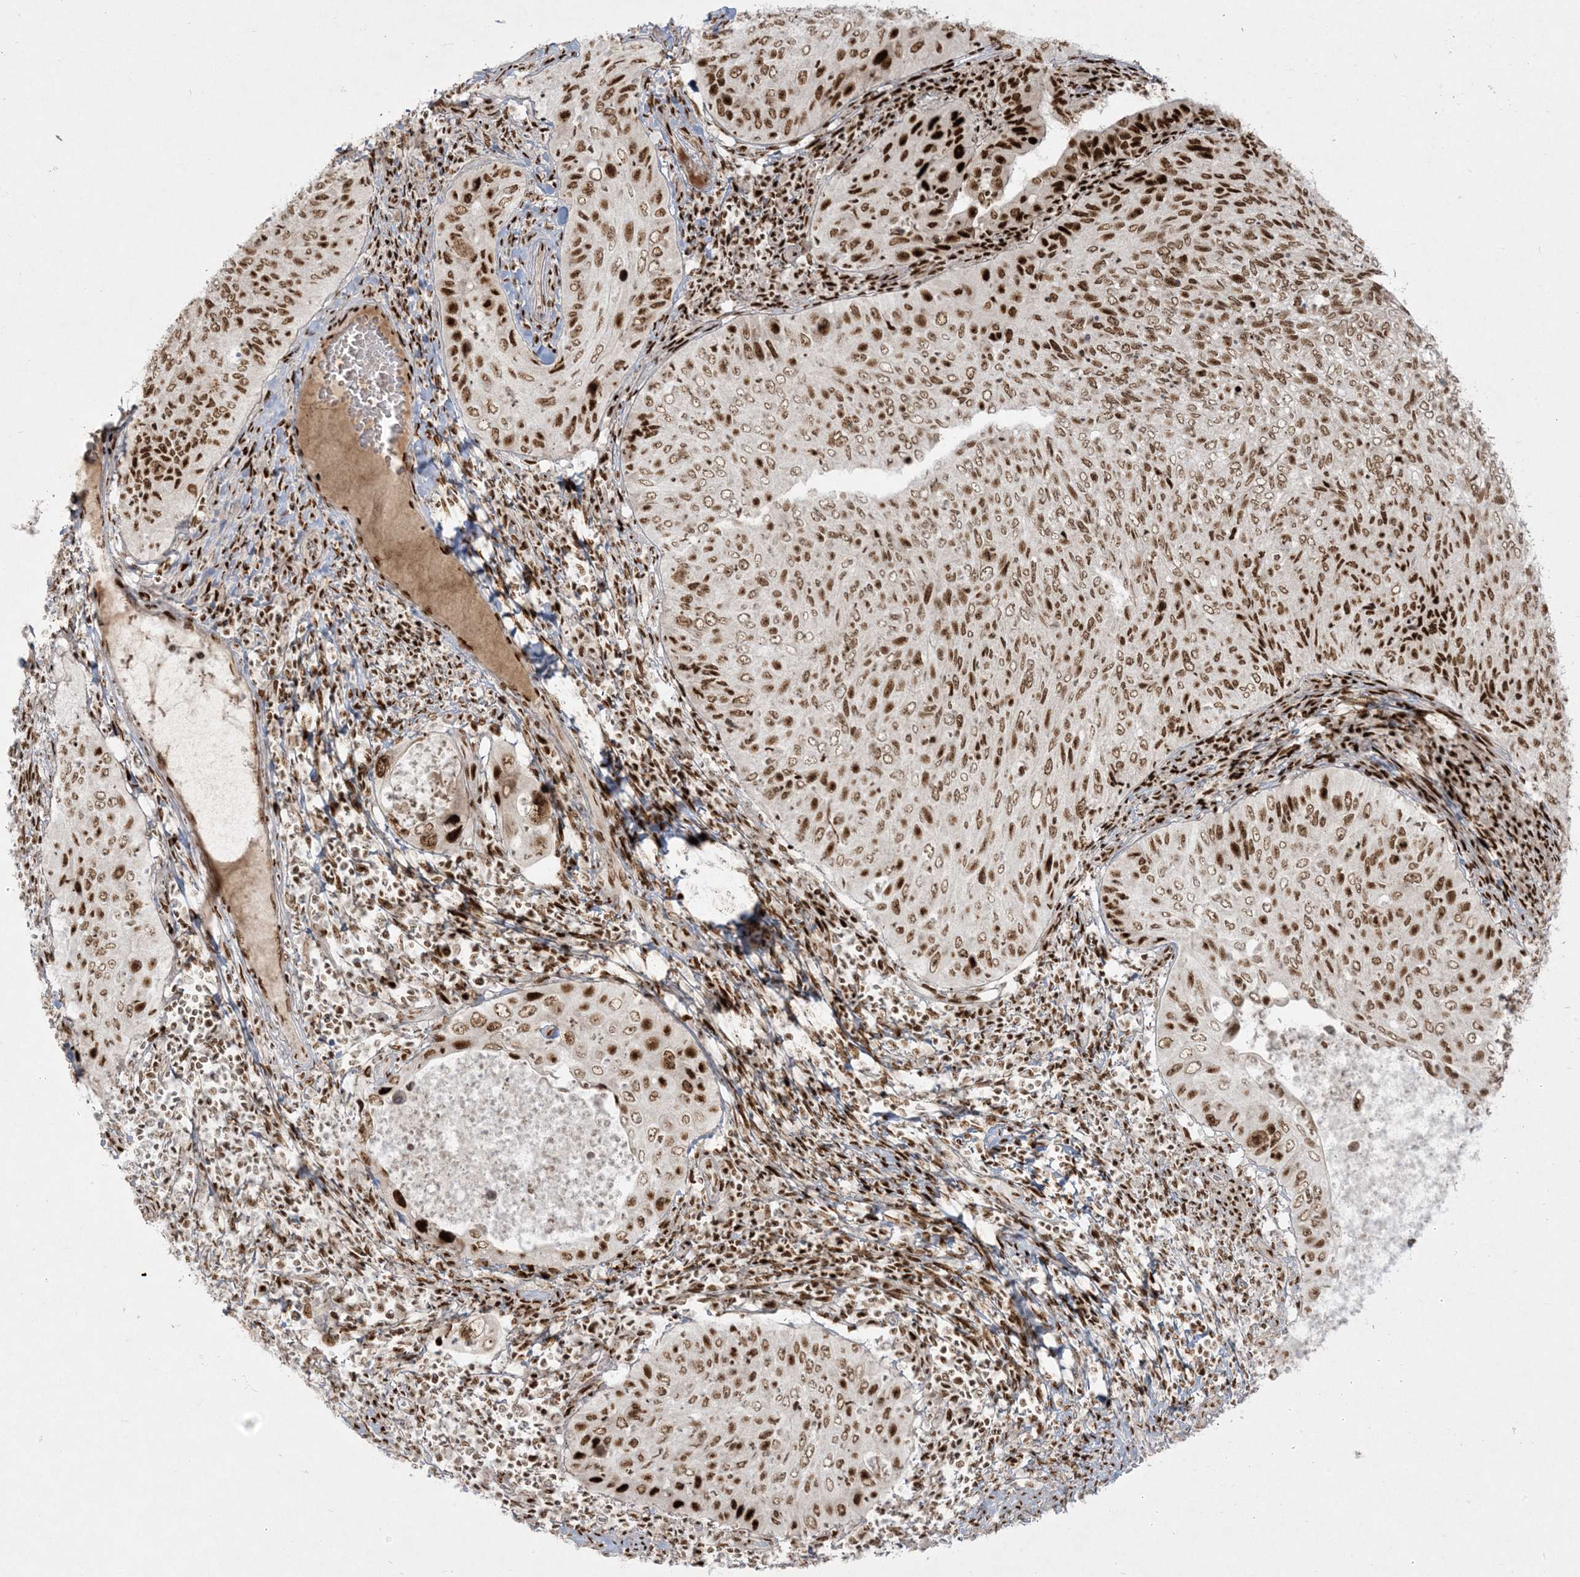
{"staining": {"intensity": "strong", "quantity": ">75%", "location": "nuclear"}, "tissue": "cervical cancer", "cell_type": "Tumor cells", "image_type": "cancer", "snomed": [{"axis": "morphology", "description": "Squamous cell carcinoma, NOS"}, {"axis": "topography", "description": "Cervix"}], "caption": "Immunohistochemistry of human cervical squamous cell carcinoma shows high levels of strong nuclear staining in about >75% of tumor cells. (DAB (3,3'-diaminobenzidine) IHC with brightfield microscopy, high magnification).", "gene": "RBM10", "patient": {"sex": "female", "age": 38}}